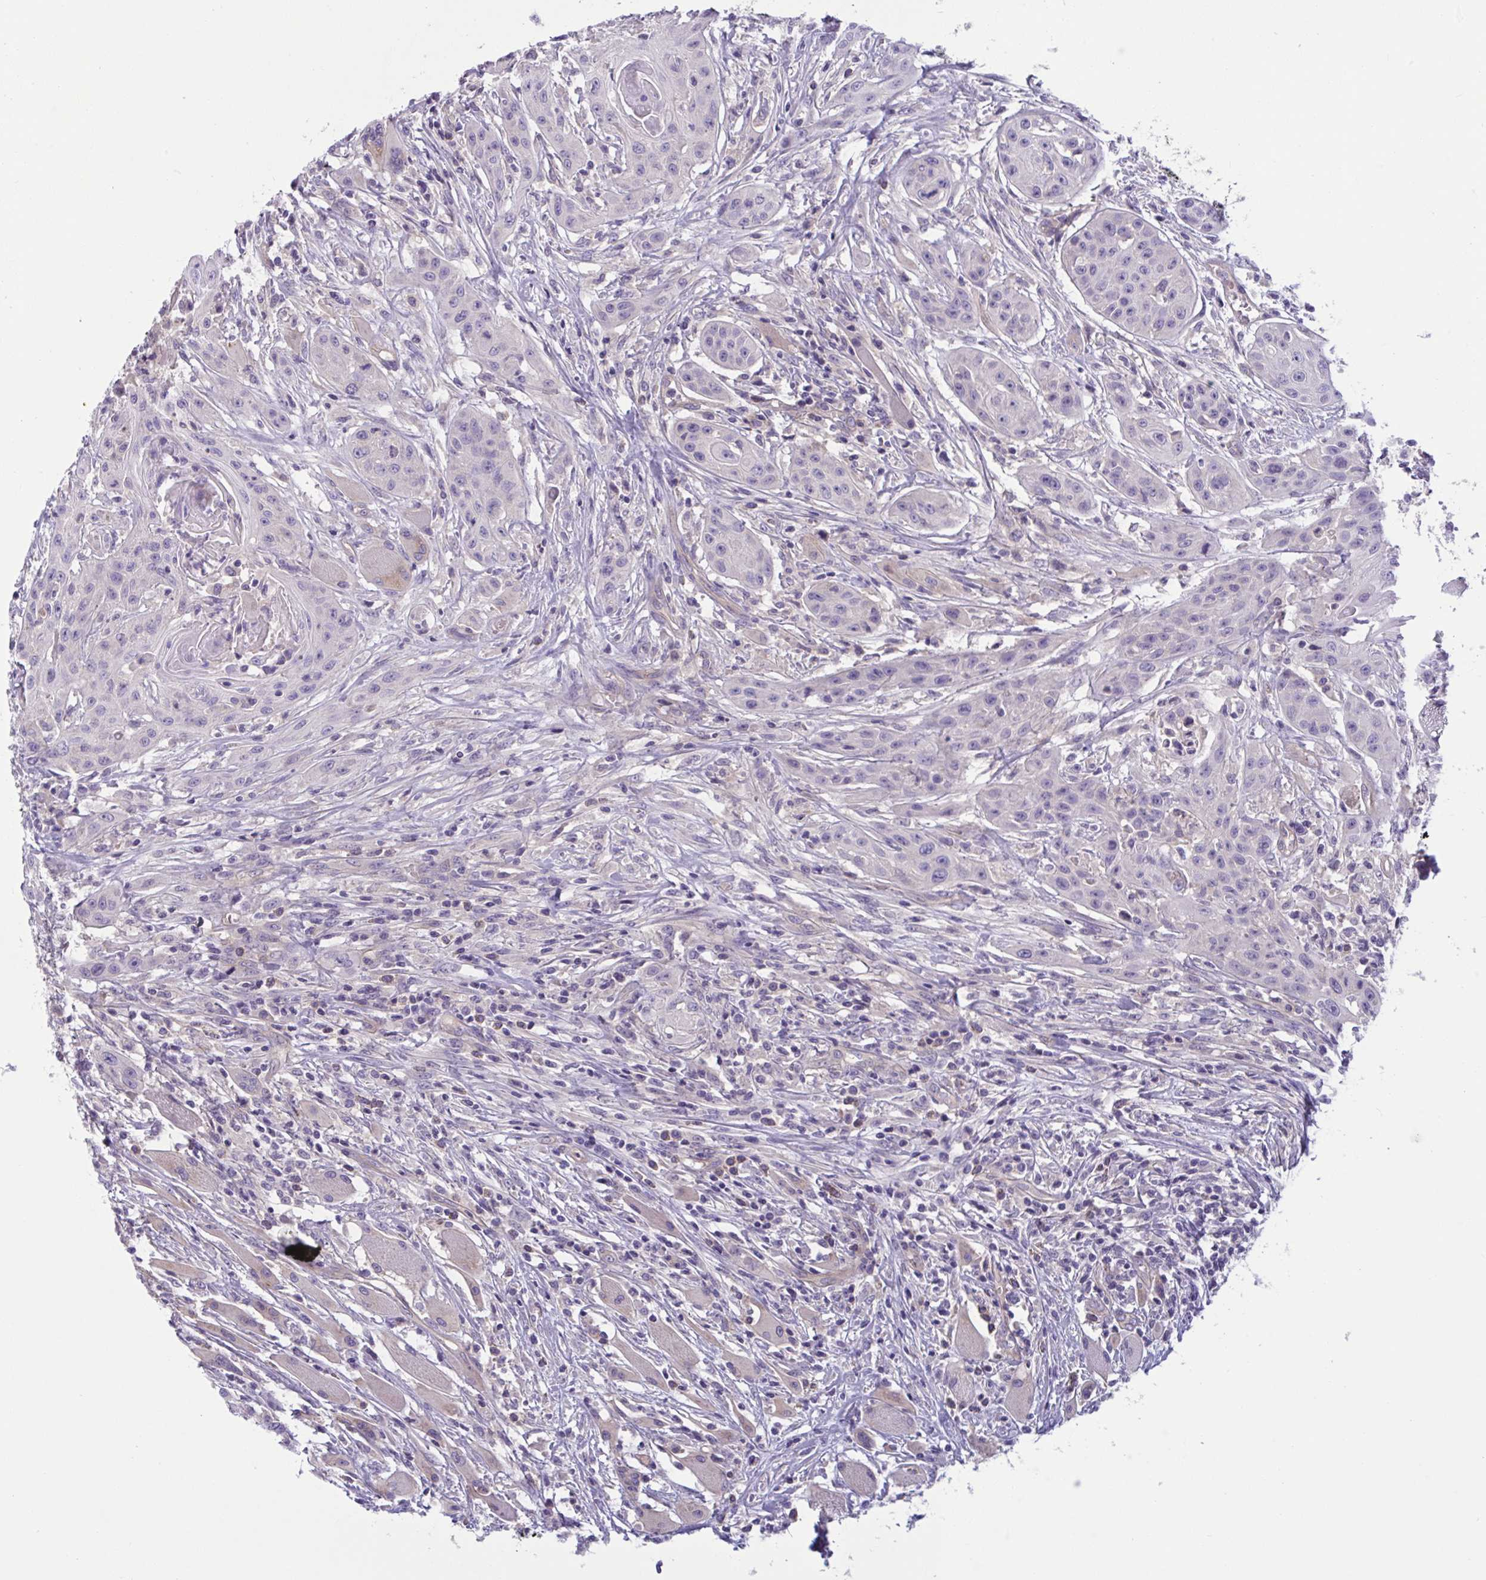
{"staining": {"intensity": "negative", "quantity": "none", "location": "none"}, "tissue": "head and neck cancer", "cell_type": "Tumor cells", "image_type": "cancer", "snomed": [{"axis": "morphology", "description": "Squamous cell carcinoma, NOS"}, {"axis": "topography", "description": "Oral tissue"}, {"axis": "topography", "description": "Head-Neck"}, {"axis": "topography", "description": "Neck, NOS"}], "caption": "Head and neck squamous cell carcinoma was stained to show a protein in brown. There is no significant expression in tumor cells. (Stains: DAB (3,3'-diaminobenzidine) IHC with hematoxylin counter stain, Microscopy: brightfield microscopy at high magnification).", "gene": "TTC7B", "patient": {"sex": "female", "age": 55}}